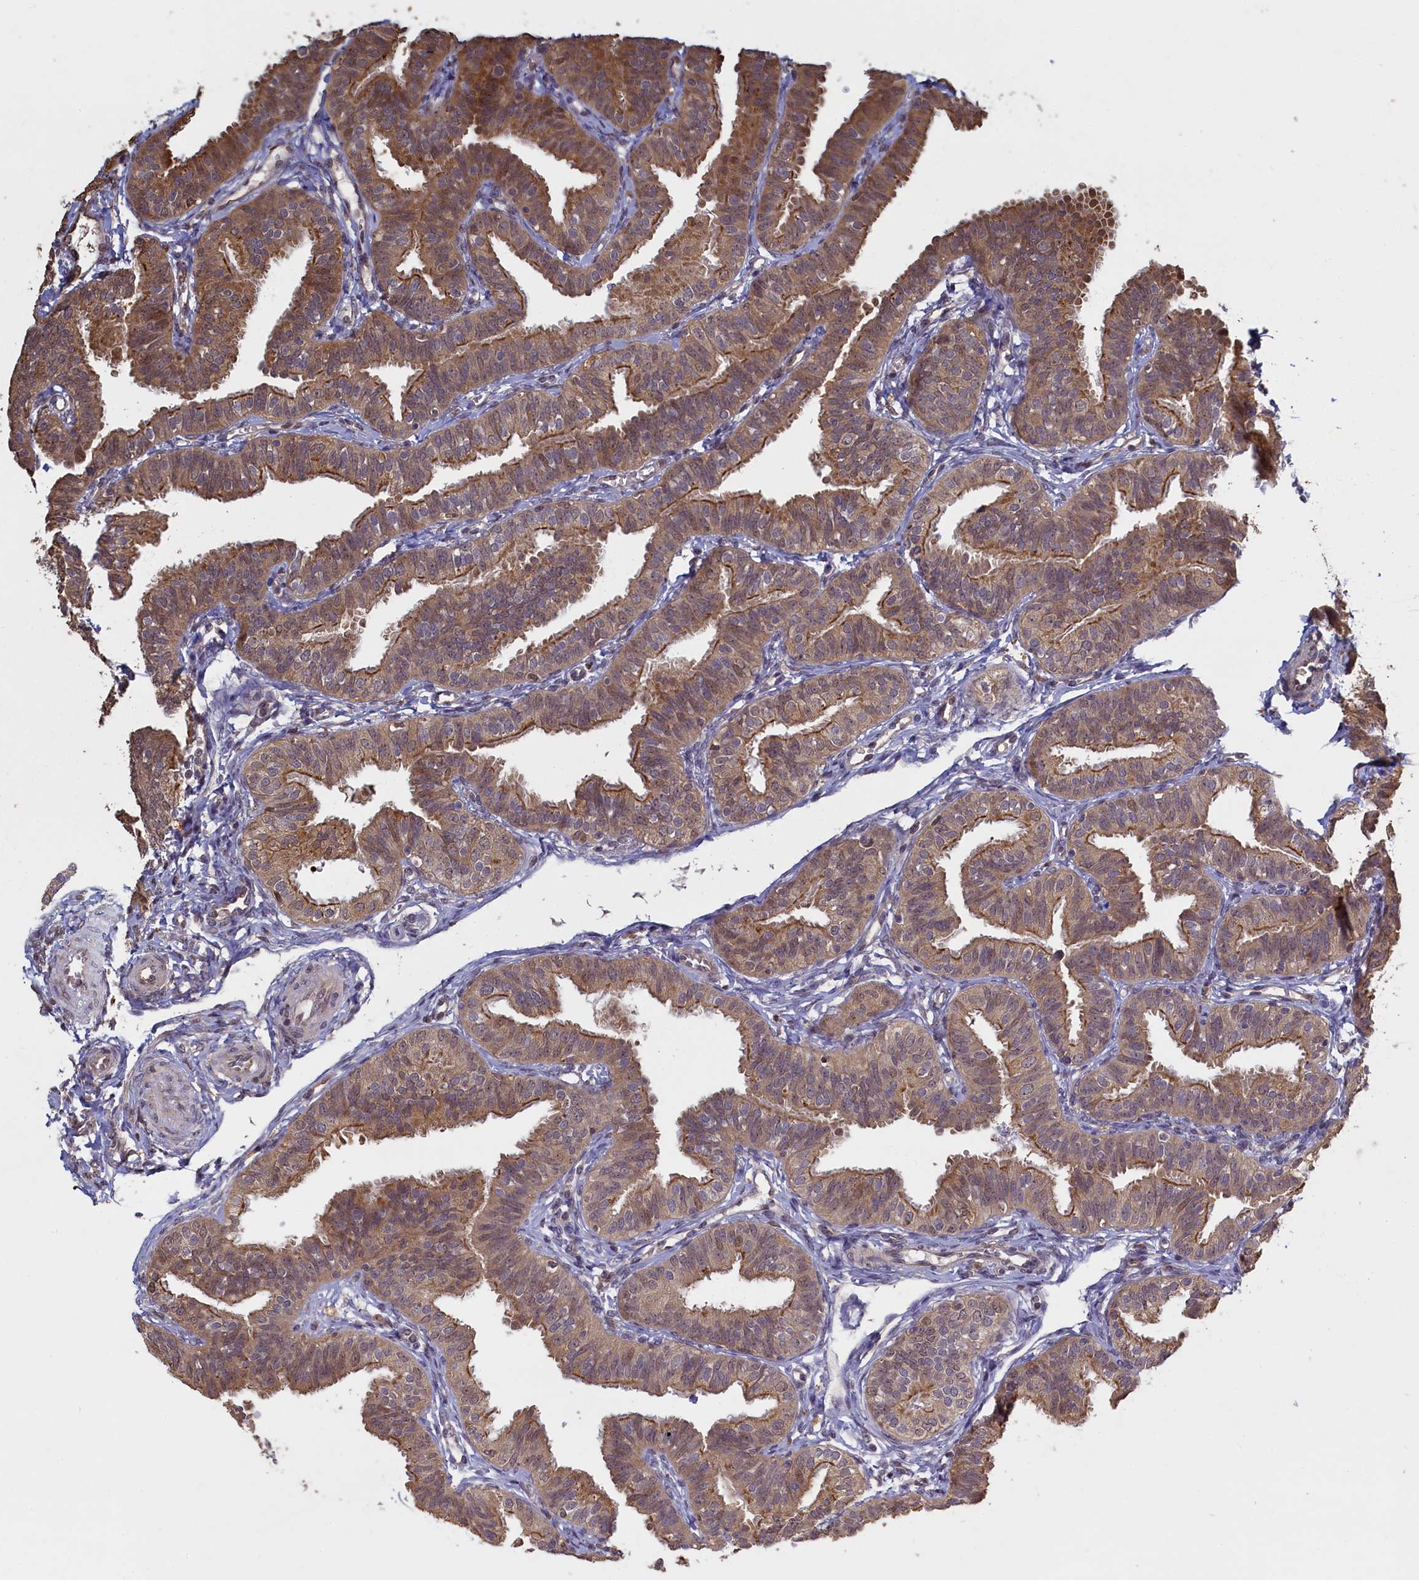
{"staining": {"intensity": "moderate", "quantity": ">75%", "location": "cytoplasmic/membranous,nuclear"}, "tissue": "fallopian tube", "cell_type": "Glandular cells", "image_type": "normal", "snomed": [{"axis": "morphology", "description": "Normal tissue, NOS"}, {"axis": "topography", "description": "Fallopian tube"}], "caption": "Immunohistochemical staining of unremarkable fallopian tube shows moderate cytoplasmic/membranous,nuclear protein positivity in approximately >75% of glandular cells.", "gene": "UCHL3", "patient": {"sex": "female", "age": 35}}